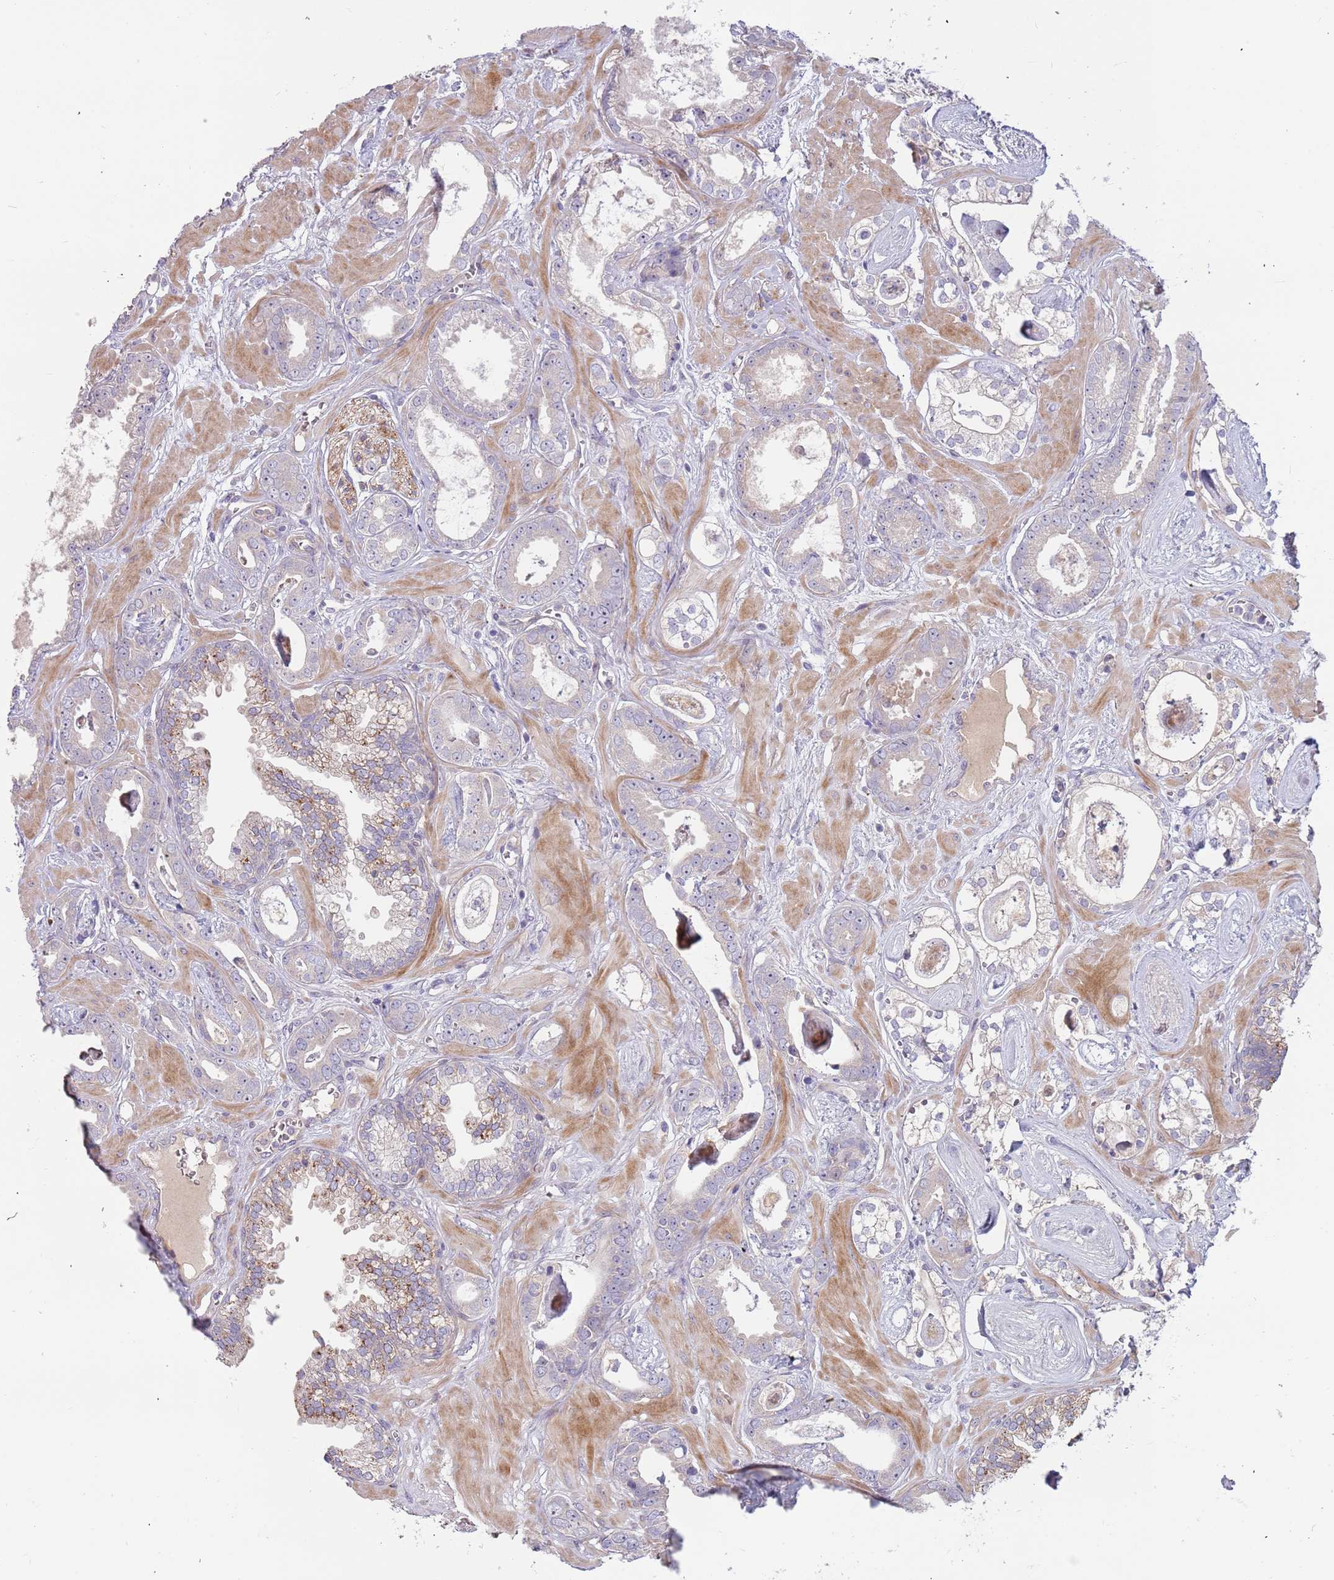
{"staining": {"intensity": "negative", "quantity": "none", "location": "none"}, "tissue": "prostate cancer", "cell_type": "Tumor cells", "image_type": "cancer", "snomed": [{"axis": "morphology", "description": "Adenocarcinoma, Low grade"}, {"axis": "topography", "description": "Prostate"}], "caption": "High power microscopy histopathology image of an IHC photomicrograph of prostate cancer (low-grade adenocarcinoma), revealing no significant staining in tumor cells.", "gene": "TRAPPC6B", "patient": {"sex": "male", "age": 60}}